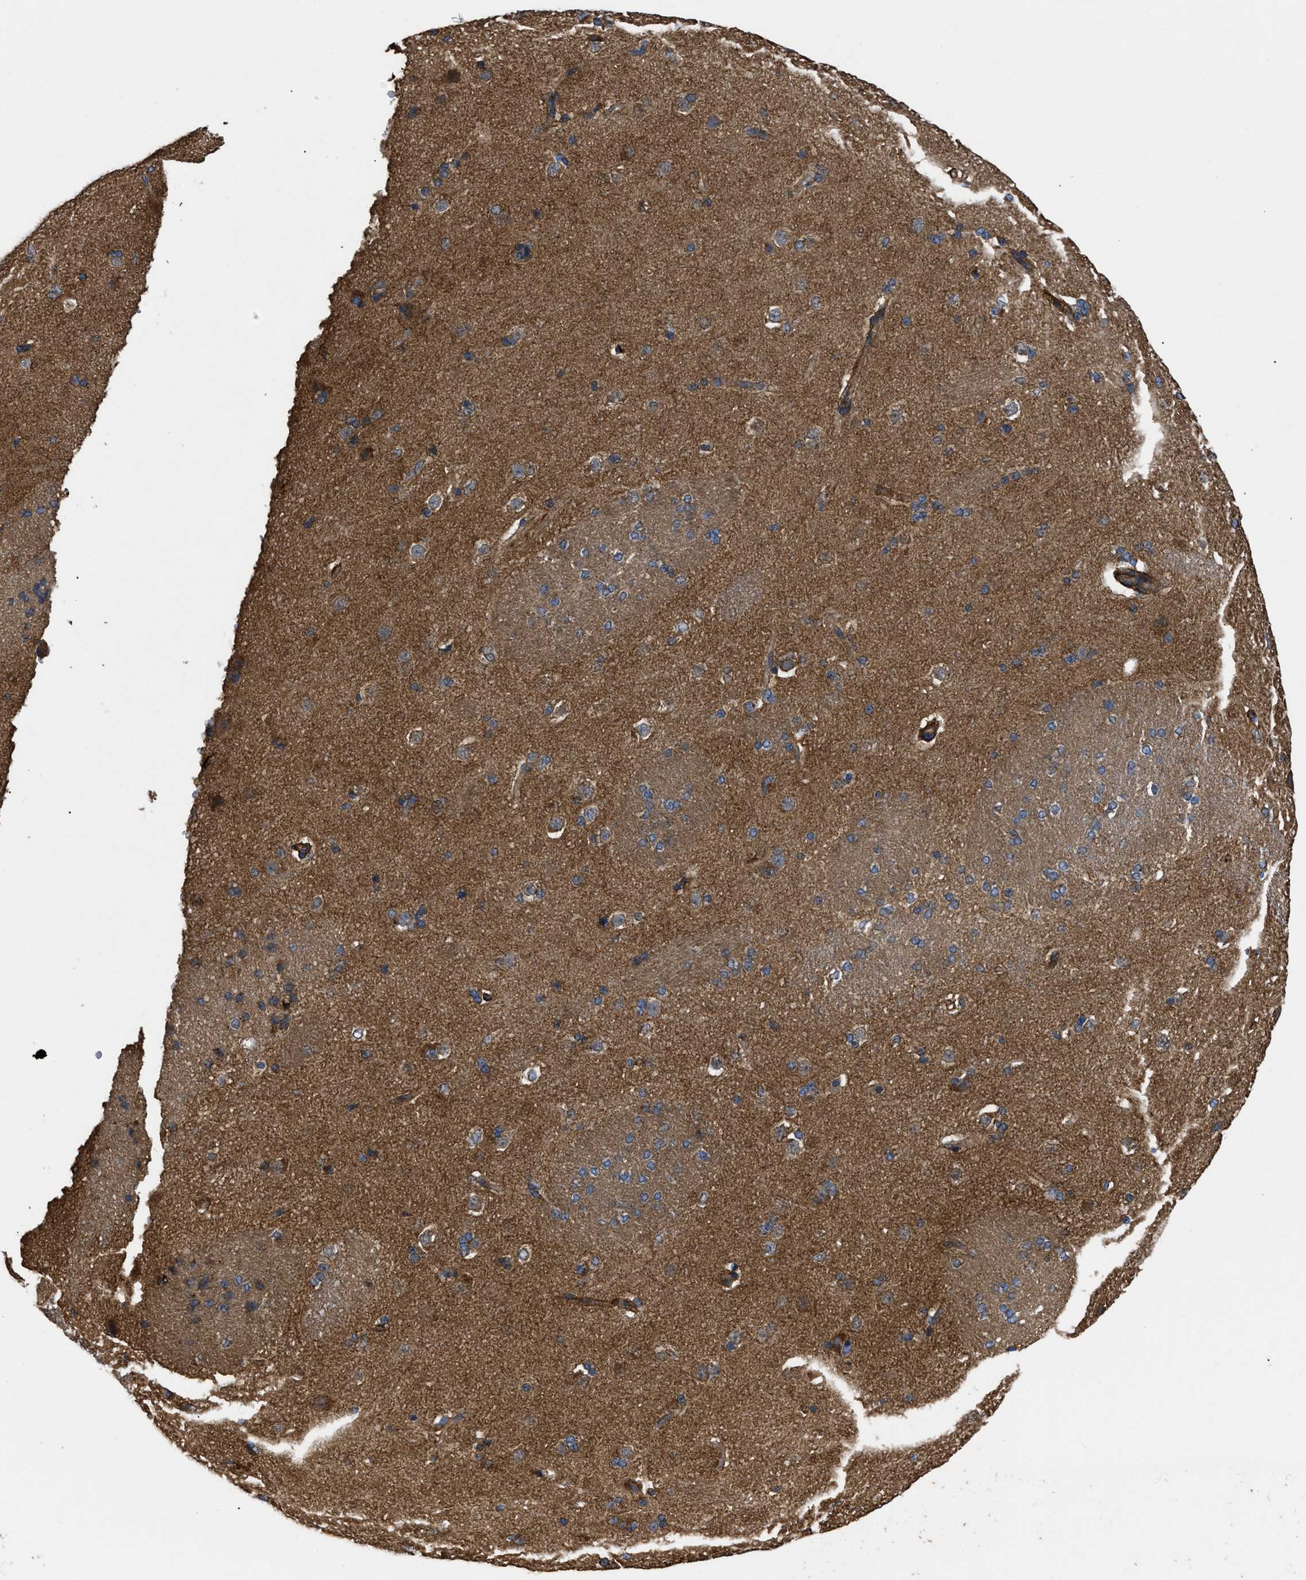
{"staining": {"intensity": "moderate", "quantity": "<25%", "location": "cytoplasmic/membranous"}, "tissue": "caudate", "cell_type": "Glial cells", "image_type": "normal", "snomed": [{"axis": "morphology", "description": "Normal tissue, NOS"}, {"axis": "topography", "description": "Lateral ventricle wall"}], "caption": "High-magnification brightfield microscopy of normal caudate stained with DAB (3,3'-diaminobenzidine) (brown) and counterstained with hematoxylin (blue). glial cells exhibit moderate cytoplasmic/membranous positivity is present in about<25% of cells. (brown staining indicates protein expression, while blue staining denotes nuclei).", "gene": "NT5E", "patient": {"sex": "female", "age": 19}}